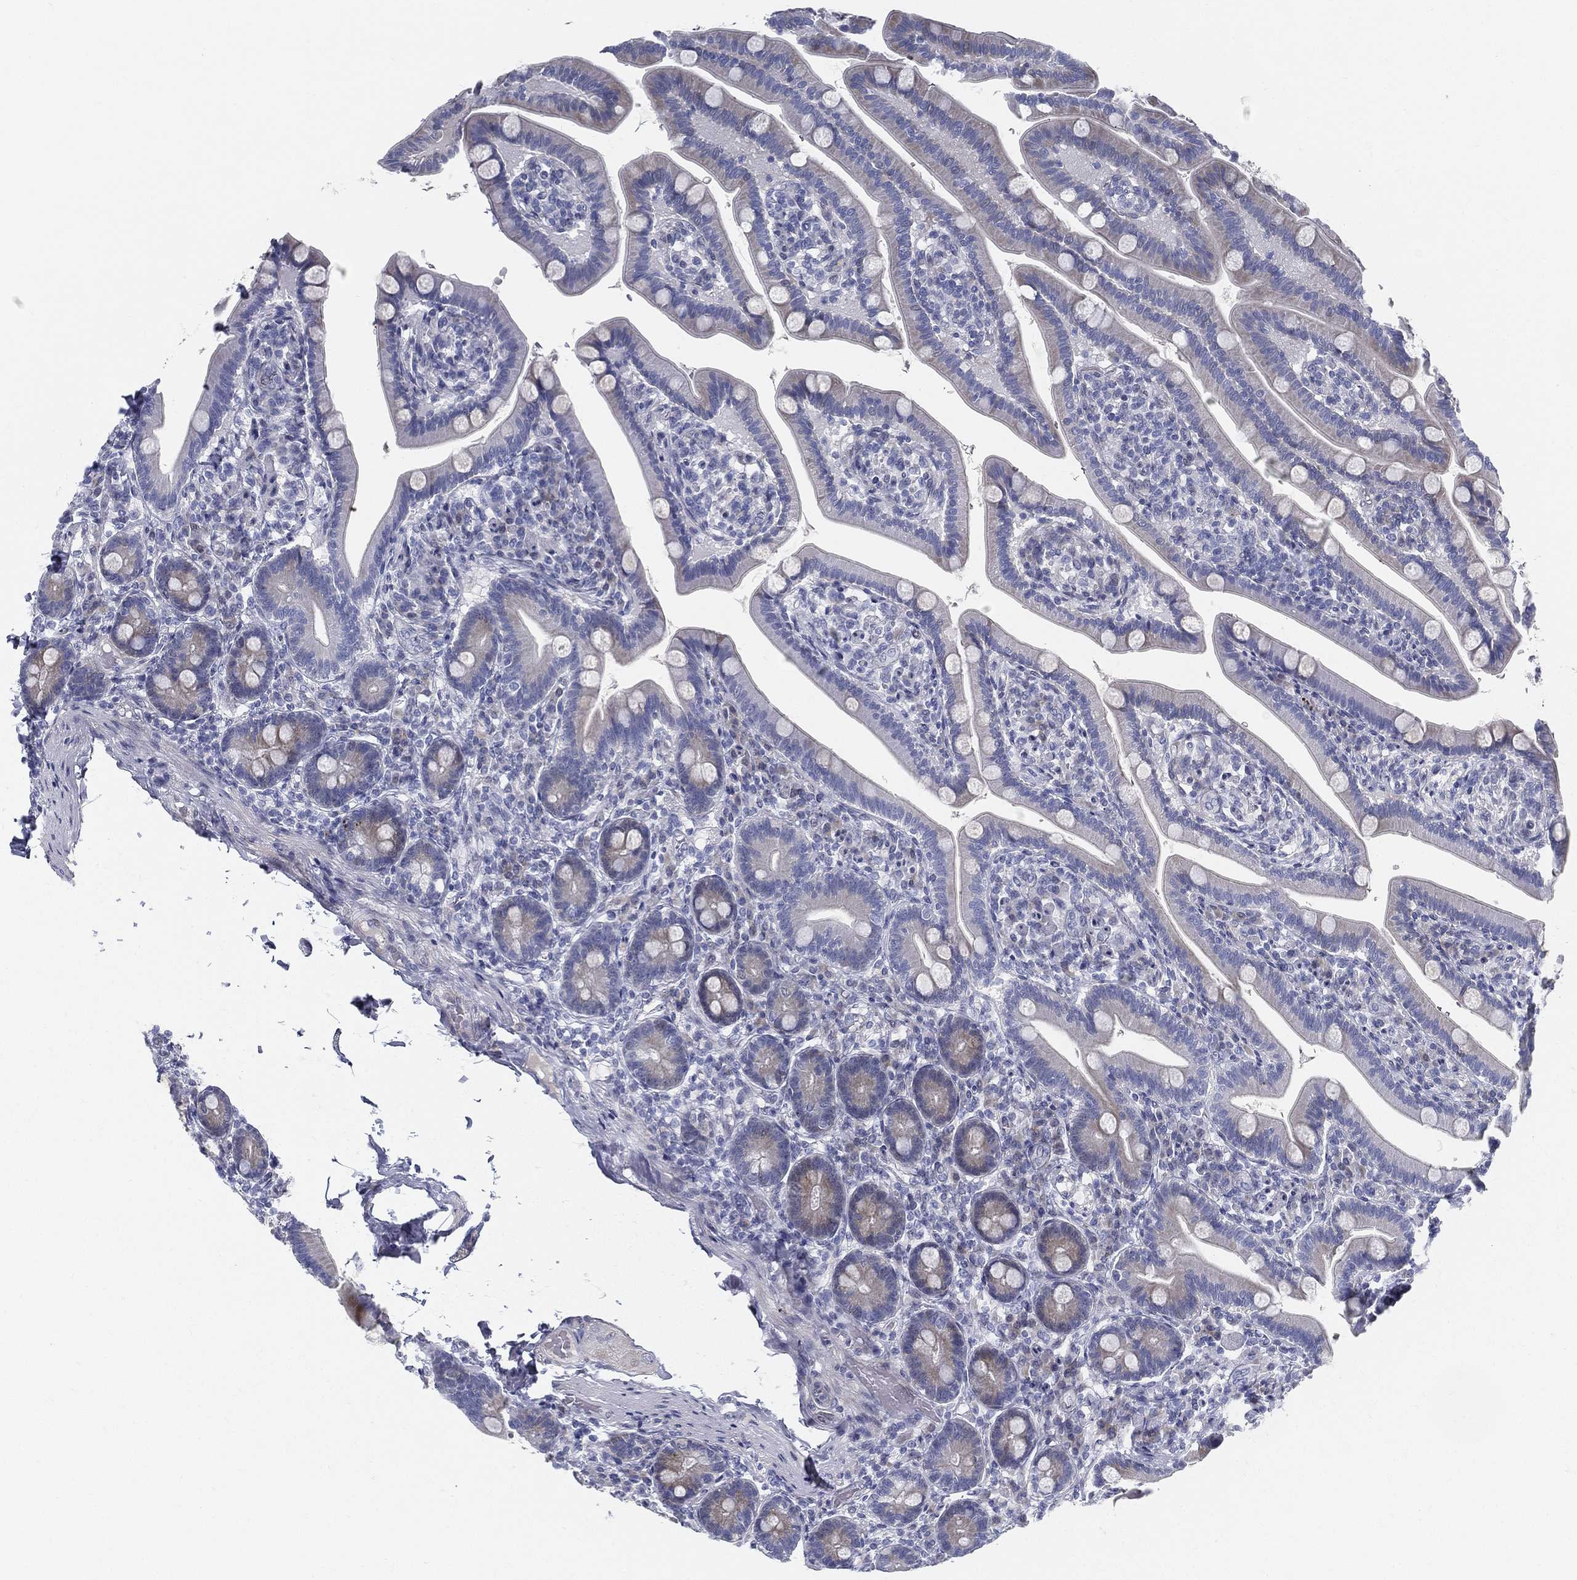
{"staining": {"intensity": "weak", "quantity": "<25%", "location": "cytoplasmic/membranous"}, "tissue": "small intestine", "cell_type": "Glandular cells", "image_type": "normal", "snomed": [{"axis": "morphology", "description": "Normal tissue, NOS"}, {"axis": "topography", "description": "Small intestine"}], "caption": "Immunohistochemistry micrograph of benign small intestine: small intestine stained with DAB (3,3'-diaminobenzidine) shows no significant protein positivity in glandular cells.", "gene": "SPPL2C", "patient": {"sex": "male", "age": 66}}